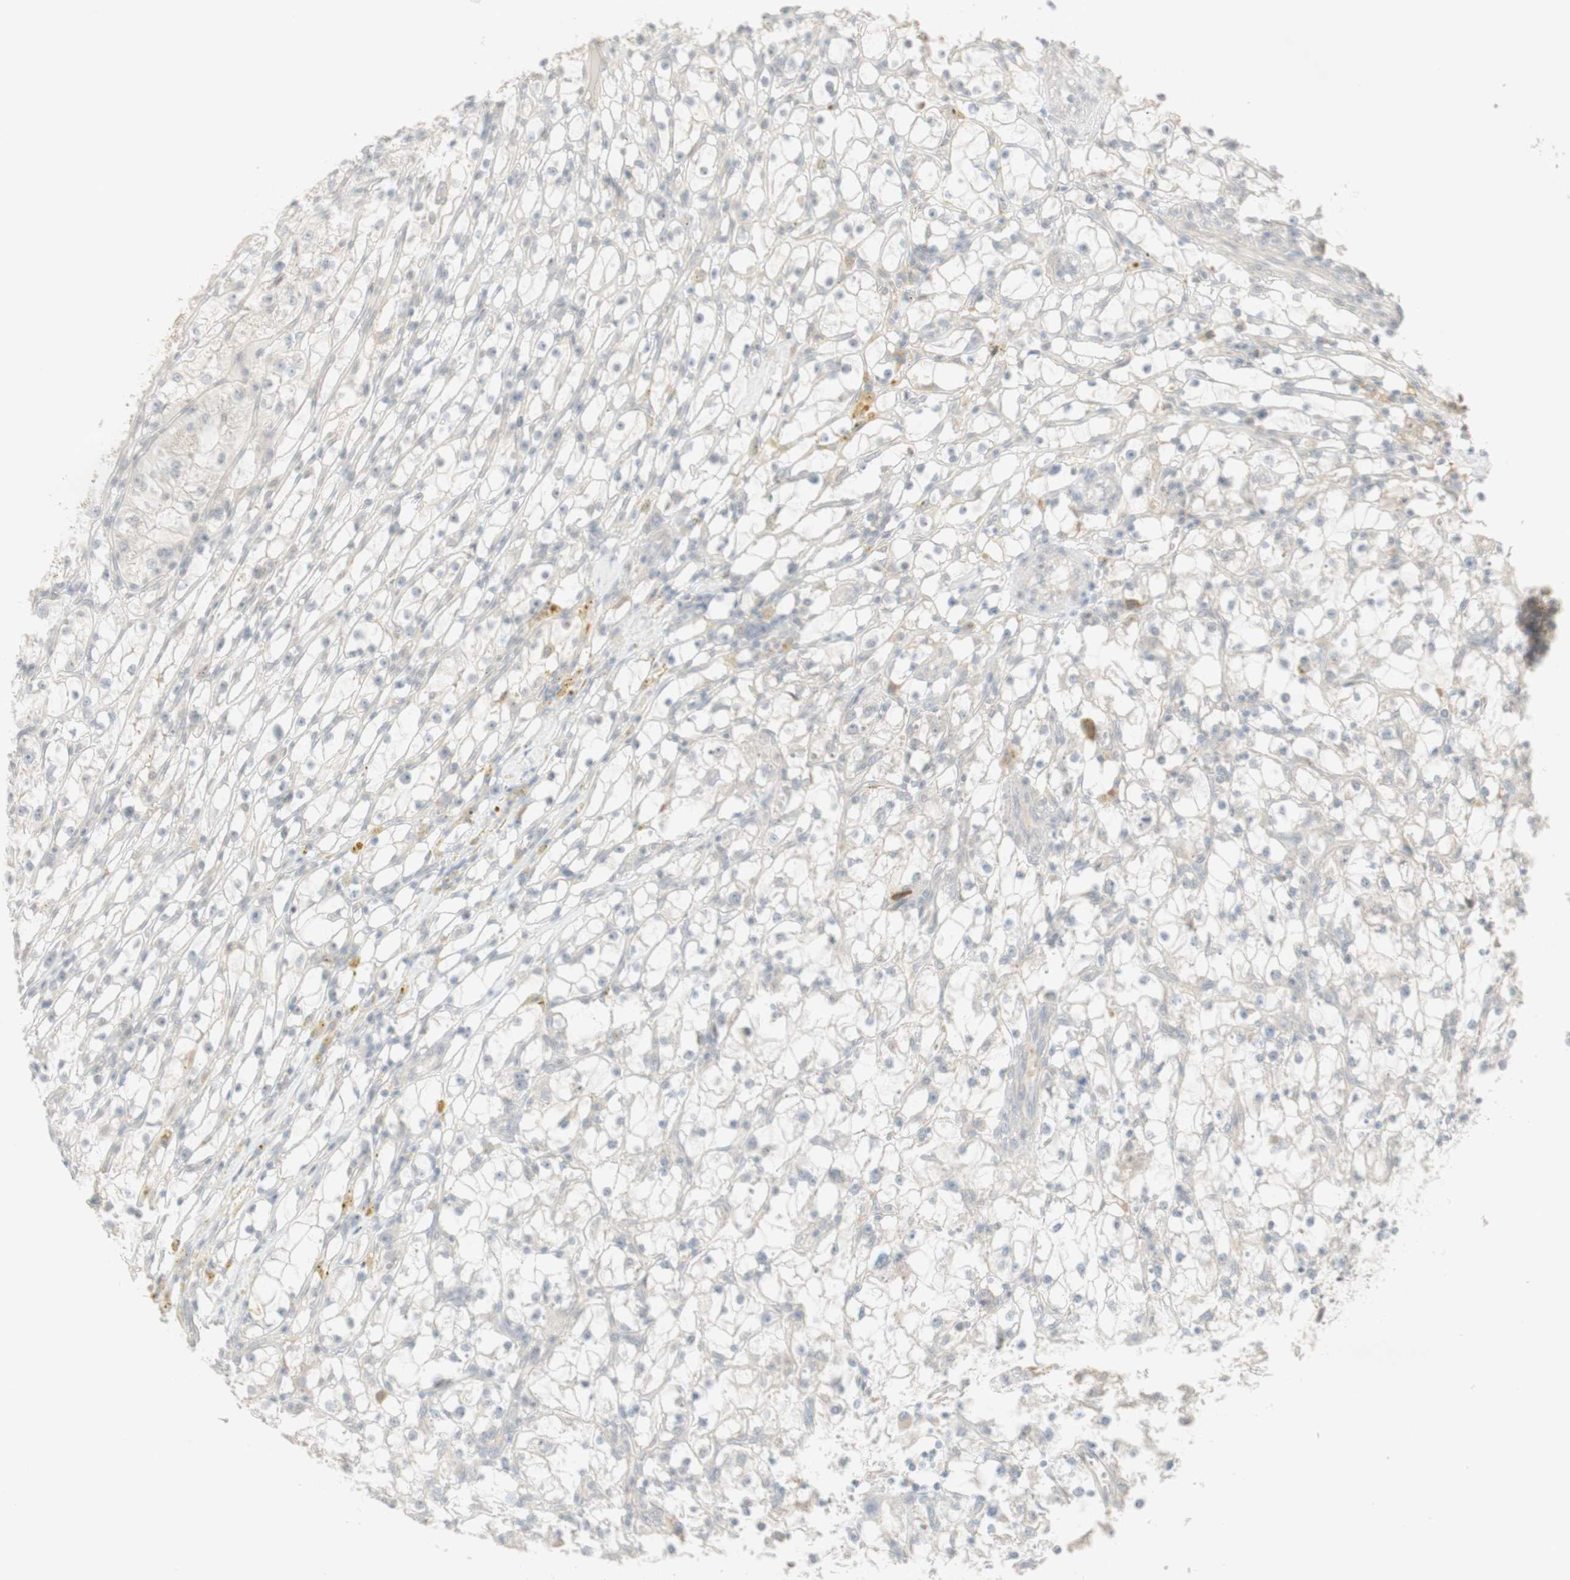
{"staining": {"intensity": "negative", "quantity": "none", "location": "none"}, "tissue": "renal cancer", "cell_type": "Tumor cells", "image_type": "cancer", "snomed": [{"axis": "morphology", "description": "Adenocarcinoma, NOS"}, {"axis": "topography", "description": "Kidney"}], "caption": "High power microscopy image of an immunohistochemistry (IHC) image of adenocarcinoma (renal), revealing no significant expression in tumor cells.", "gene": "PLCD4", "patient": {"sex": "male", "age": 56}}